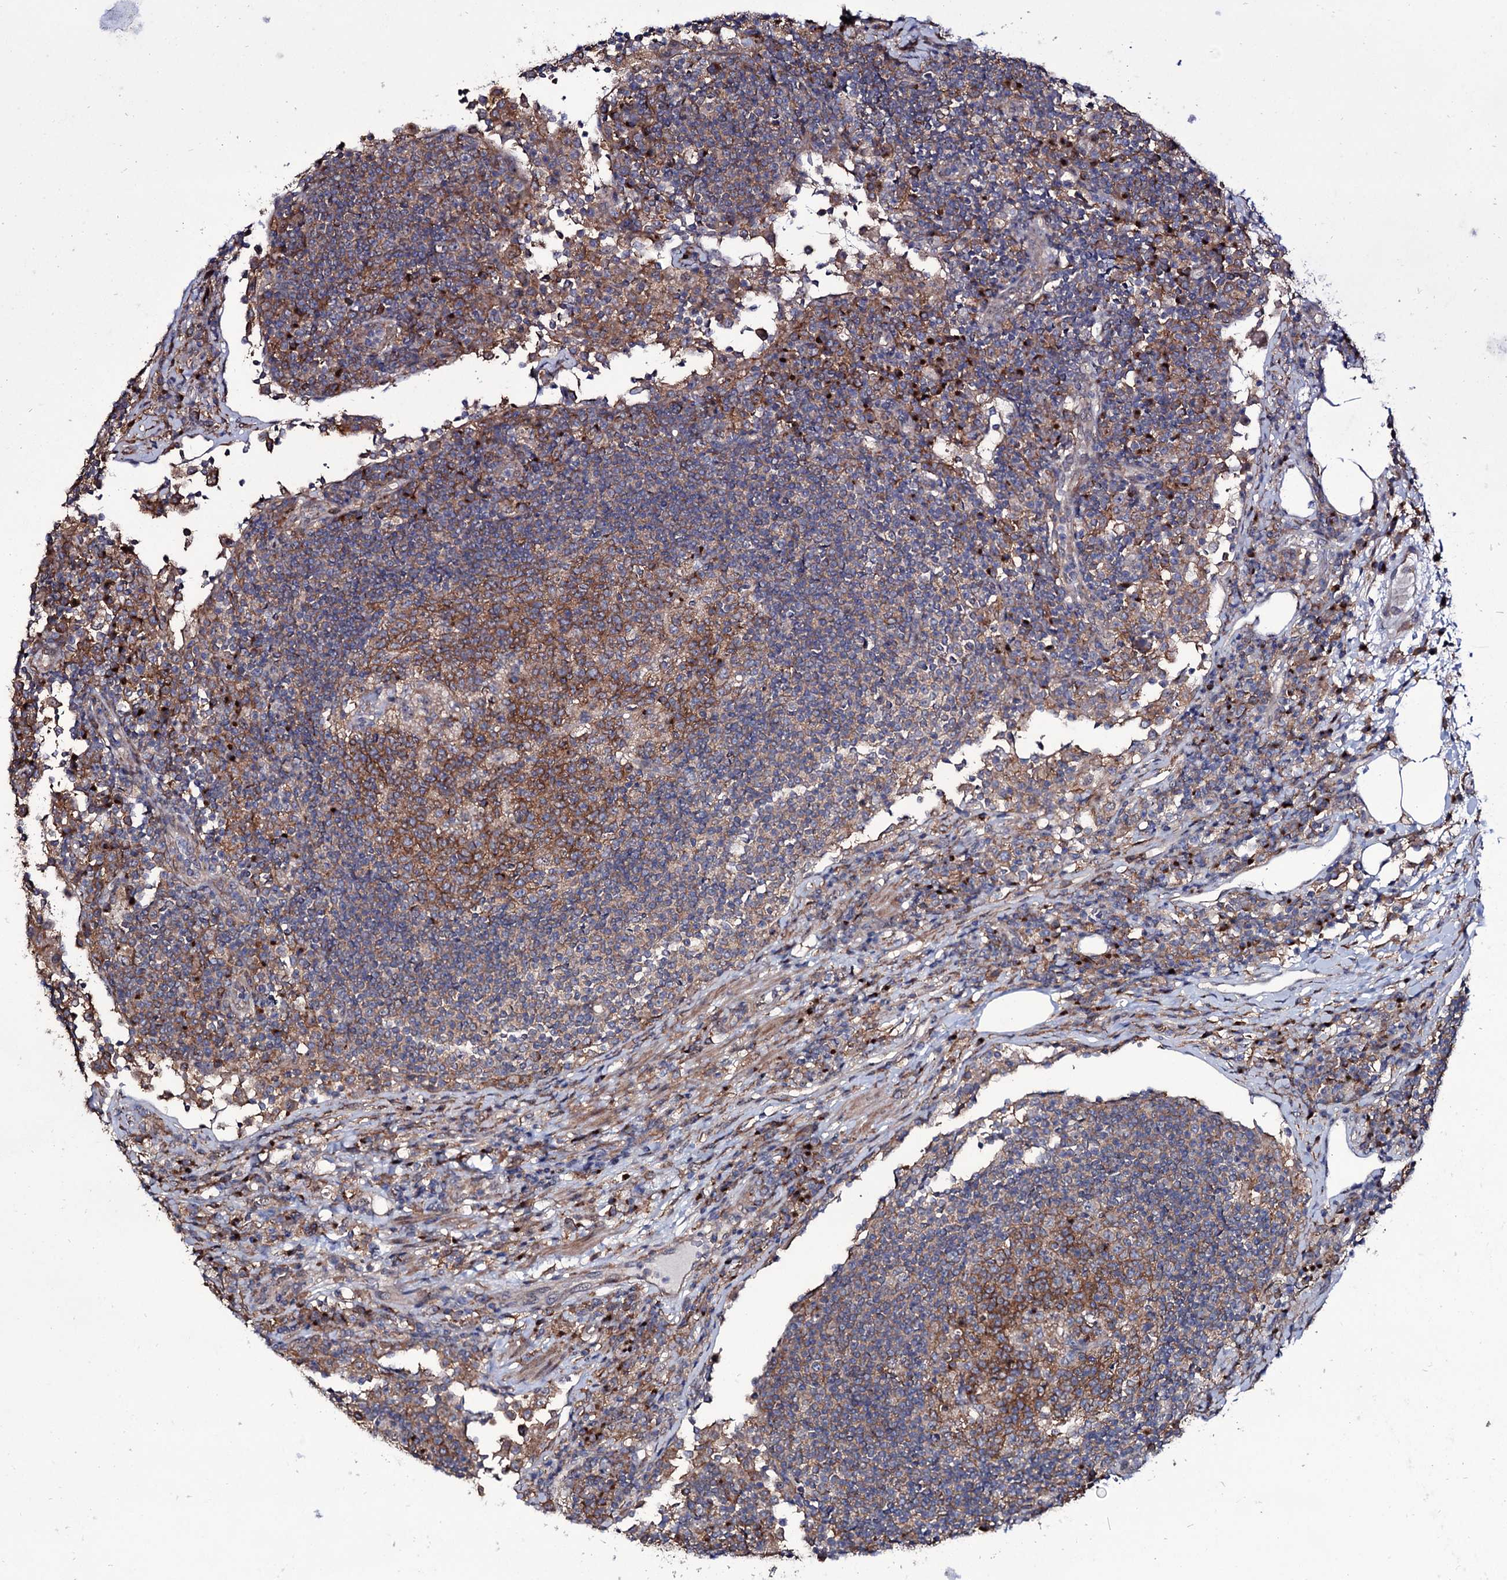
{"staining": {"intensity": "moderate", "quantity": ">75%", "location": "cytoplasmic/membranous"}, "tissue": "lymph node", "cell_type": "Germinal center cells", "image_type": "normal", "snomed": [{"axis": "morphology", "description": "Normal tissue, NOS"}, {"axis": "topography", "description": "Lymph node"}], "caption": "The immunohistochemical stain labels moderate cytoplasmic/membranous staining in germinal center cells of normal lymph node. (brown staining indicates protein expression, while blue staining denotes nuclei).", "gene": "SEC24A", "patient": {"sex": "female", "age": 53}}